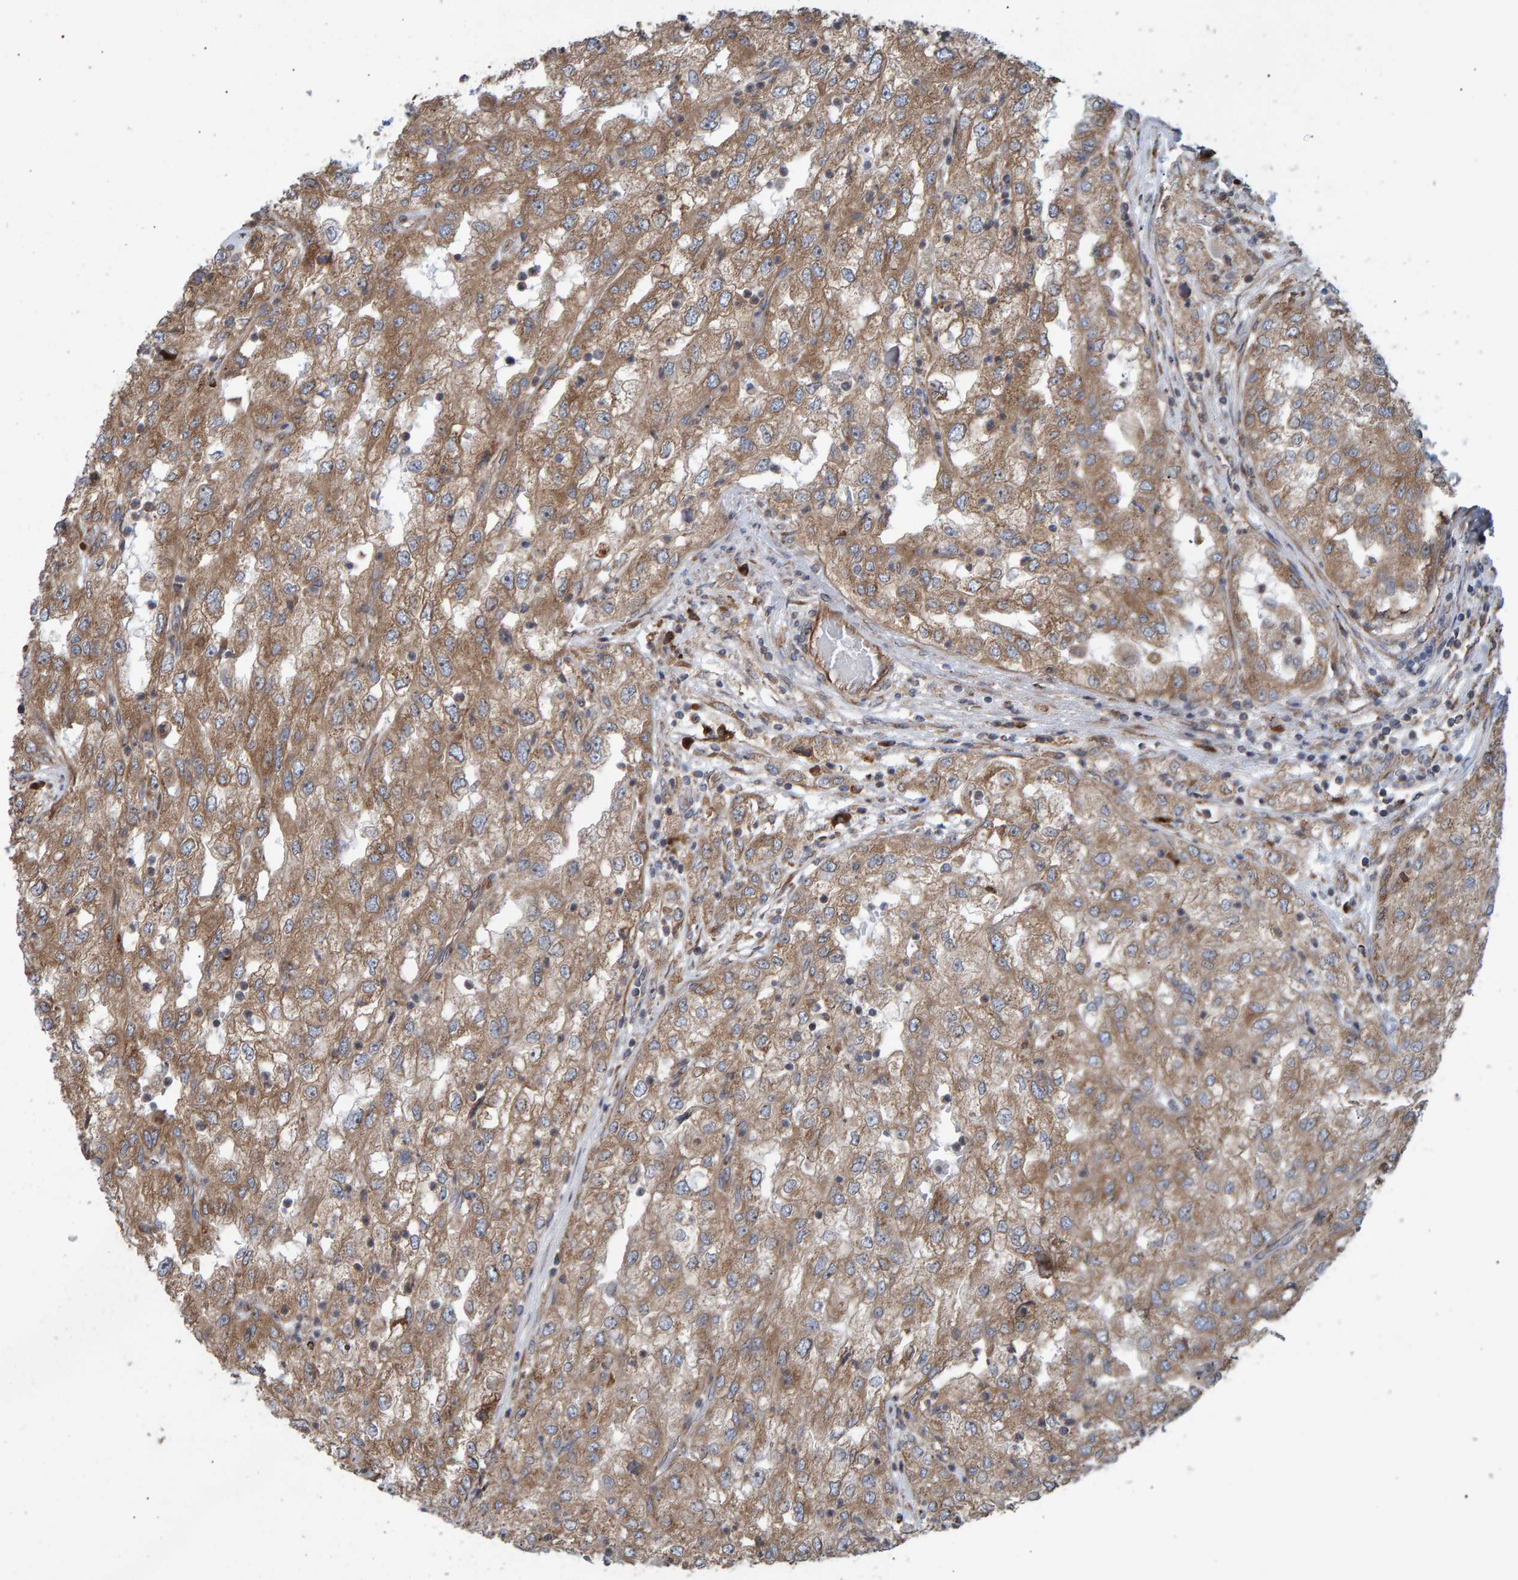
{"staining": {"intensity": "moderate", "quantity": ">75%", "location": "cytoplasmic/membranous"}, "tissue": "renal cancer", "cell_type": "Tumor cells", "image_type": "cancer", "snomed": [{"axis": "morphology", "description": "Adenocarcinoma, NOS"}, {"axis": "topography", "description": "Kidney"}], "caption": "Immunohistochemical staining of renal adenocarcinoma shows moderate cytoplasmic/membranous protein positivity in about >75% of tumor cells.", "gene": "FAM117A", "patient": {"sex": "female", "age": 54}}